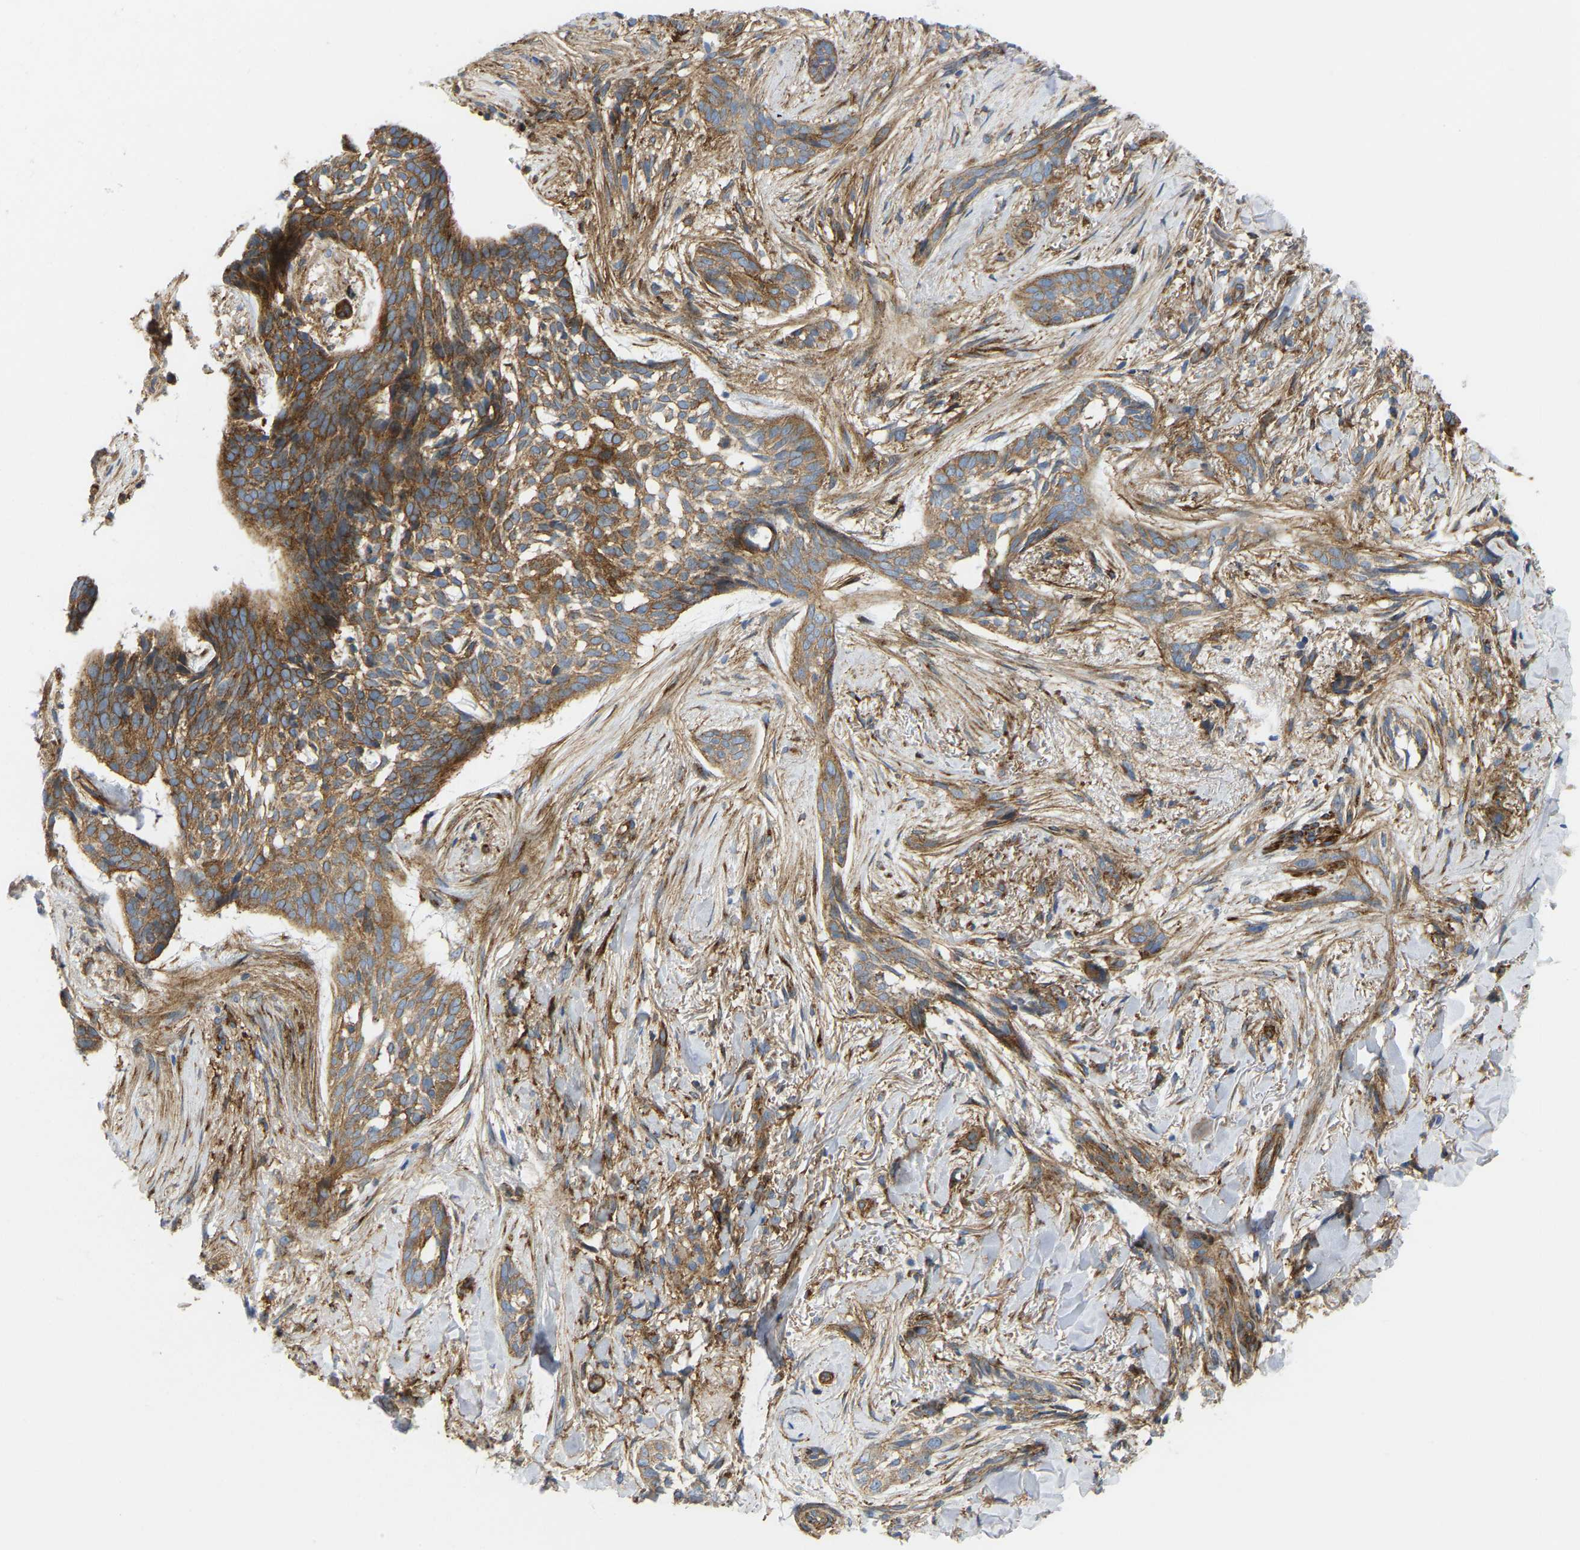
{"staining": {"intensity": "moderate", "quantity": ">75%", "location": "cytoplasmic/membranous"}, "tissue": "skin cancer", "cell_type": "Tumor cells", "image_type": "cancer", "snomed": [{"axis": "morphology", "description": "Basal cell carcinoma"}, {"axis": "topography", "description": "Skin"}], "caption": "IHC staining of basal cell carcinoma (skin), which reveals medium levels of moderate cytoplasmic/membranous staining in about >75% of tumor cells indicating moderate cytoplasmic/membranous protein expression. The staining was performed using DAB (3,3'-diaminobenzidine) (brown) for protein detection and nuclei were counterstained in hematoxylin (blue).", "gene": "PICALM", "patient": {"sex": "female", "age": 88}}